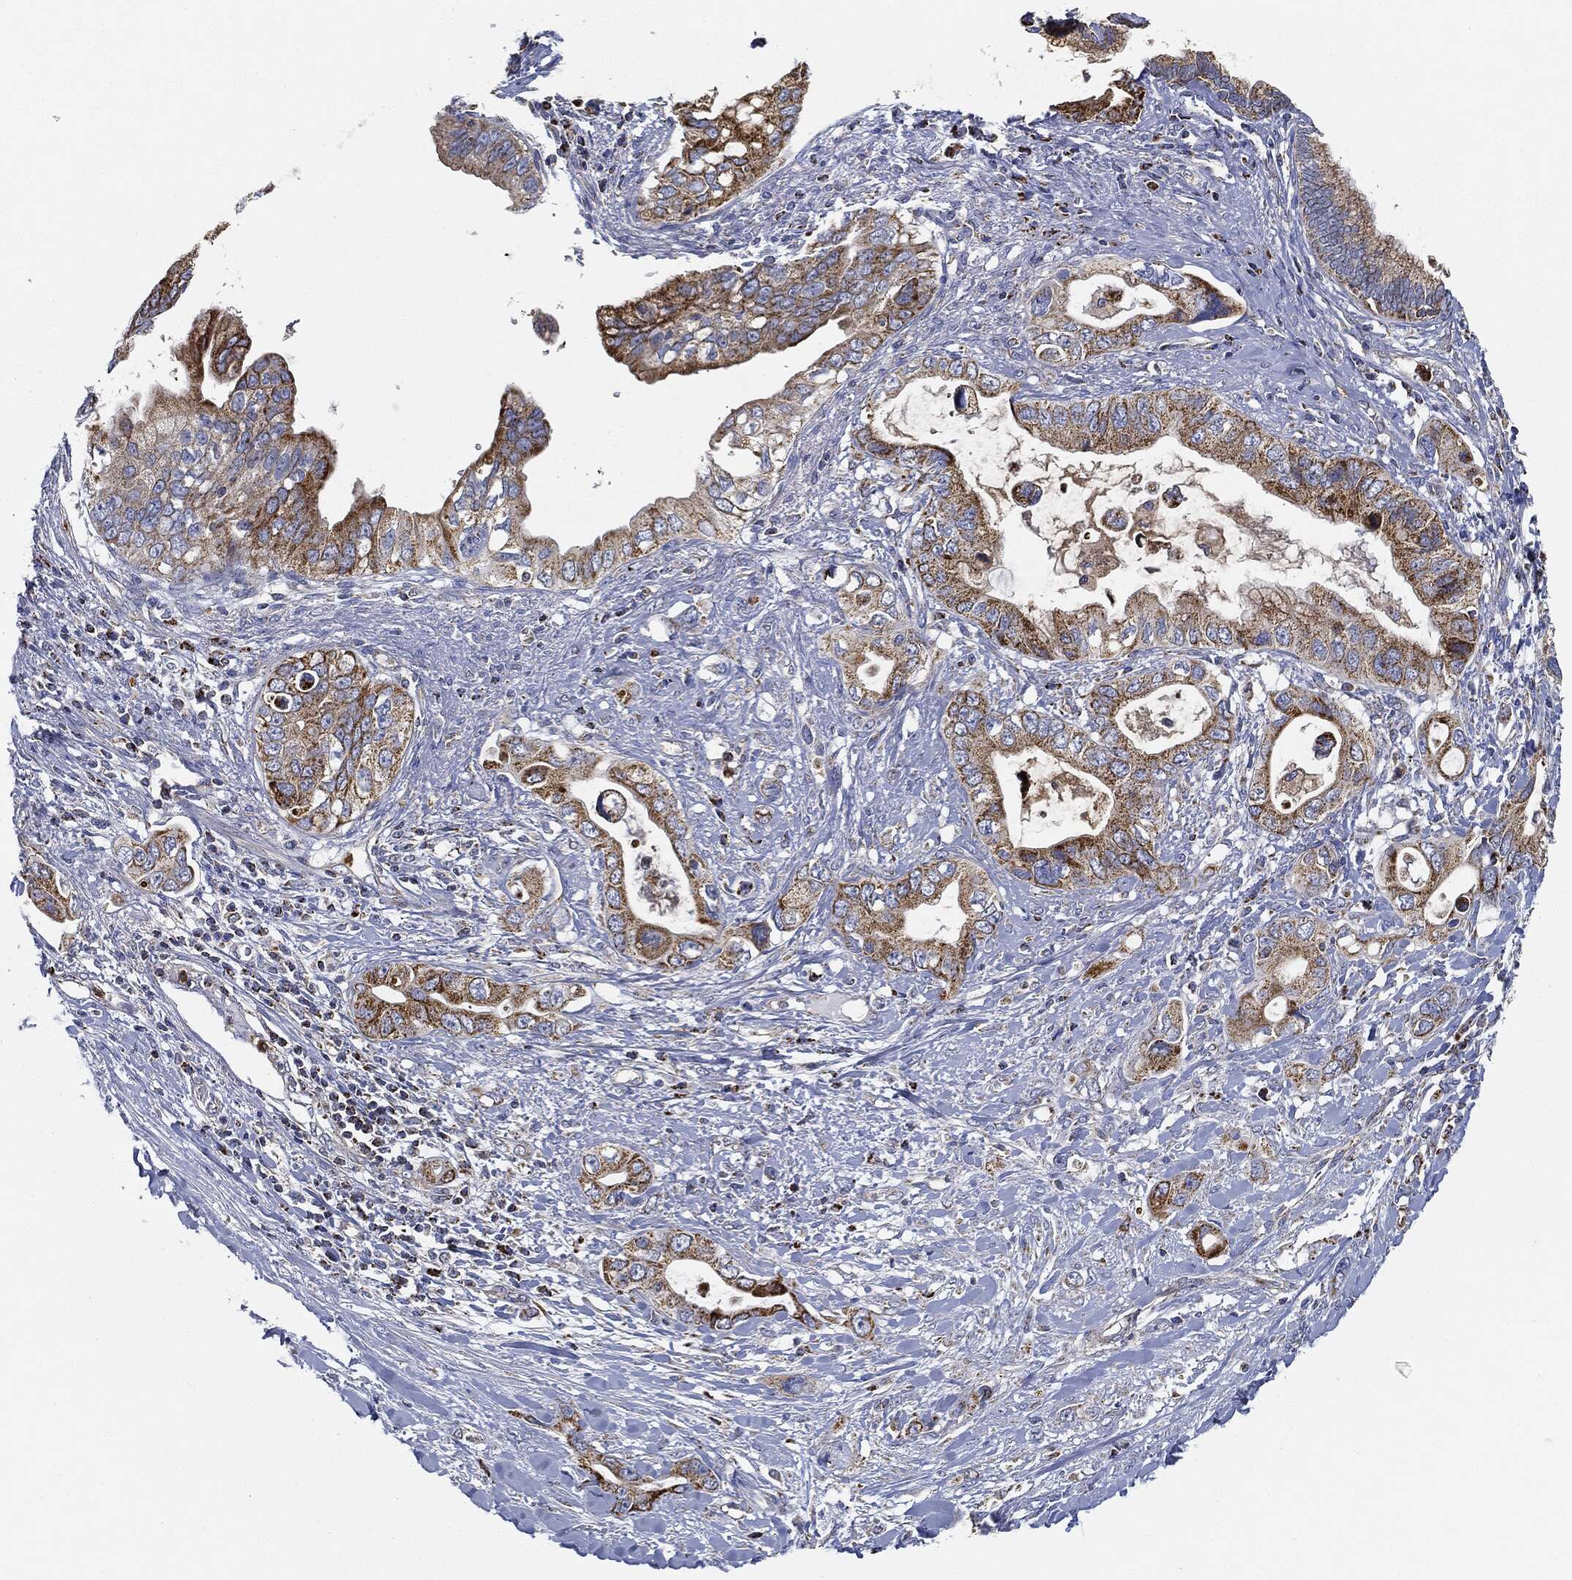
{"staining": {"intensity": "strong", "quantity": ">75%", "location": "cytoplasmic/membranous"}, "tissue": "pancreatic cancer", "cell_type": "Tumor cells", "image_type": "cancer", "snomed": [{"axis": "morphology", "description": "Adenocarcinoma, NOS"}, {"axis": "topography", "description": "Pancreas"}], "caption": "Protein staining of pancreatic cancer tissue shows strong cytoplasmic/membranous expression in about >75% of tumor cells.", "gene": "CAPN15", "patient": {"sex": "female", "age": 56}}